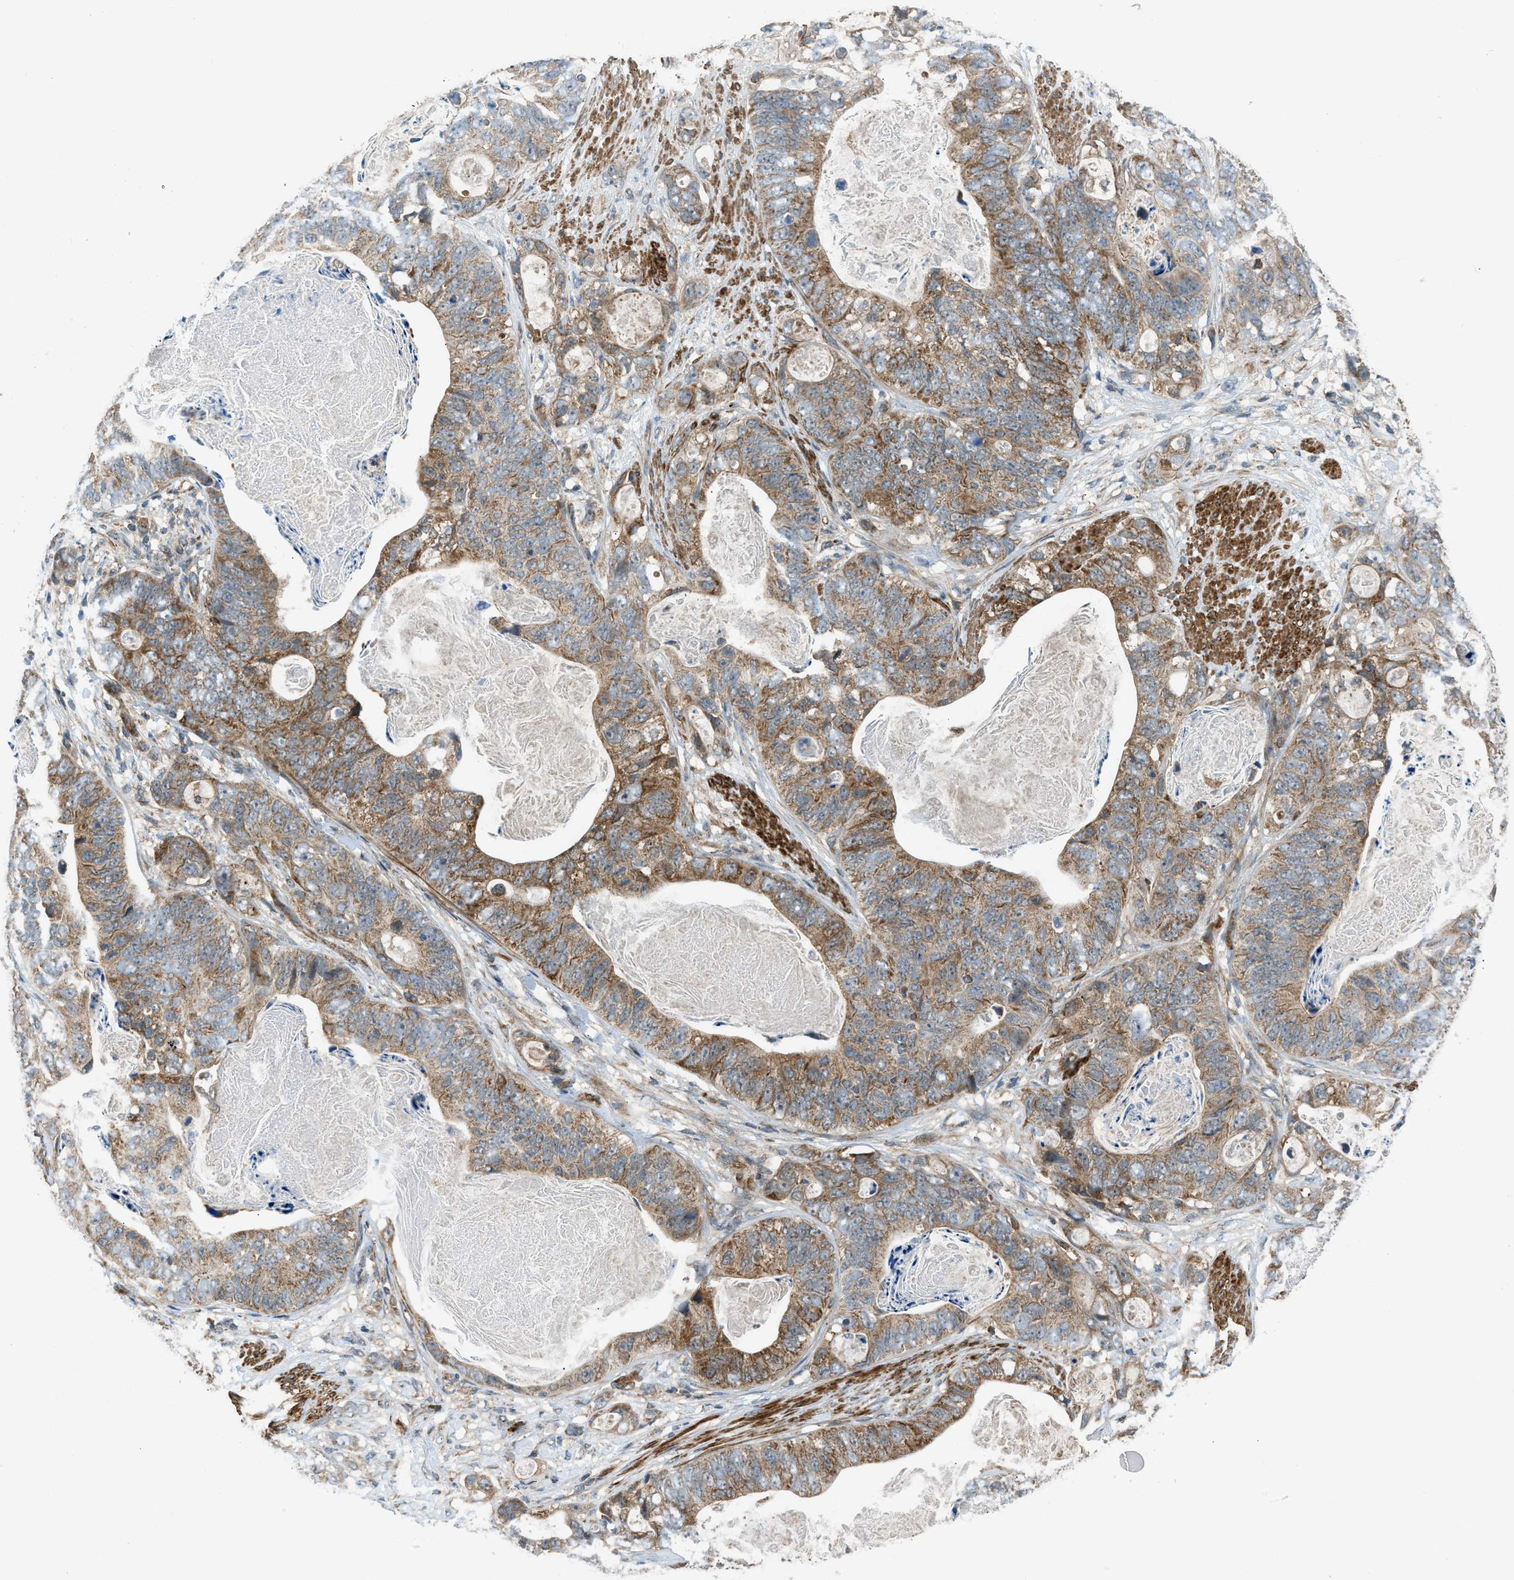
{"staining": {"intensity": "moderate", "quantity": ">75%", "location": "cytoplasmic/membranous"}, "tissue": "stomach cancer", "cell_type": "Tumor cells", "image_type": "cancer", "snomed": [{"axis": "morphology", "description": "Adenocarcinoma, NOS"}, {"axis": "topography", "description": "Stomach"}], "caption": "A brown stain shows moderate cytoplasmic/membranous positivity of a protein in stomach cancer (adenocarcinoma) tumor cells.", "gene": "SESN2", "patient": {"sex": "female", "age": 89}}